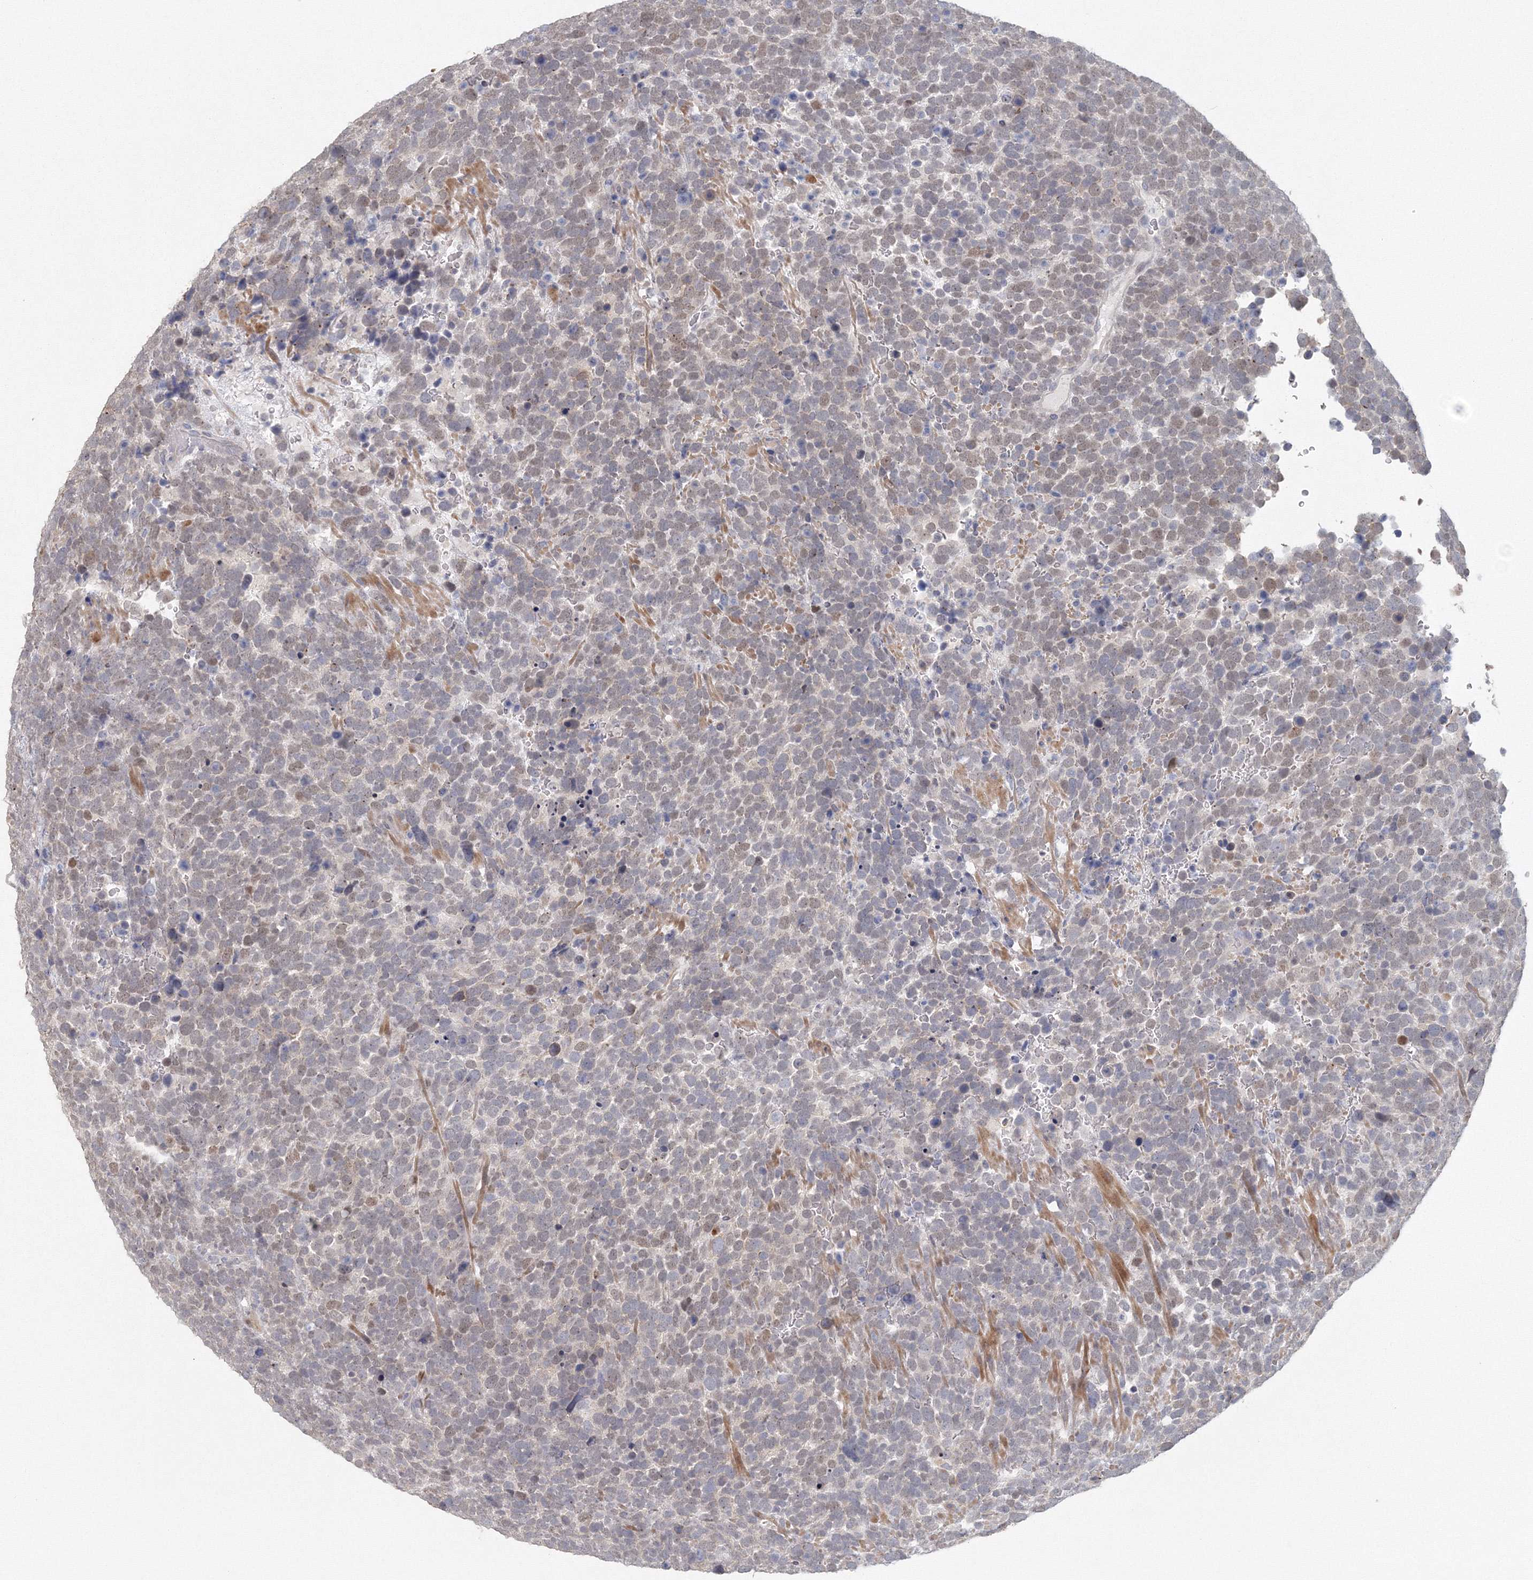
{"staining": {"intensity": "moderate", "quantity": "<25%", "location": "nuclear"}, "tissue": "urothelial cancer", "cell_type": "Tumor cells", "image_type": "cancer", "snomed": [{"axis": "morphology", "description": "Urothelial carcinoma, High grade"}, {"axis": "topography", "description": "Urinary bladder"}], "caption": "Human urothelial cancer stained for a protein (brown) demonstrates moderate nuclear positive staining in approximately <25% of tumor cells.", "gene": "TACC2", "patient": {"sex": "female", "age": 82}}